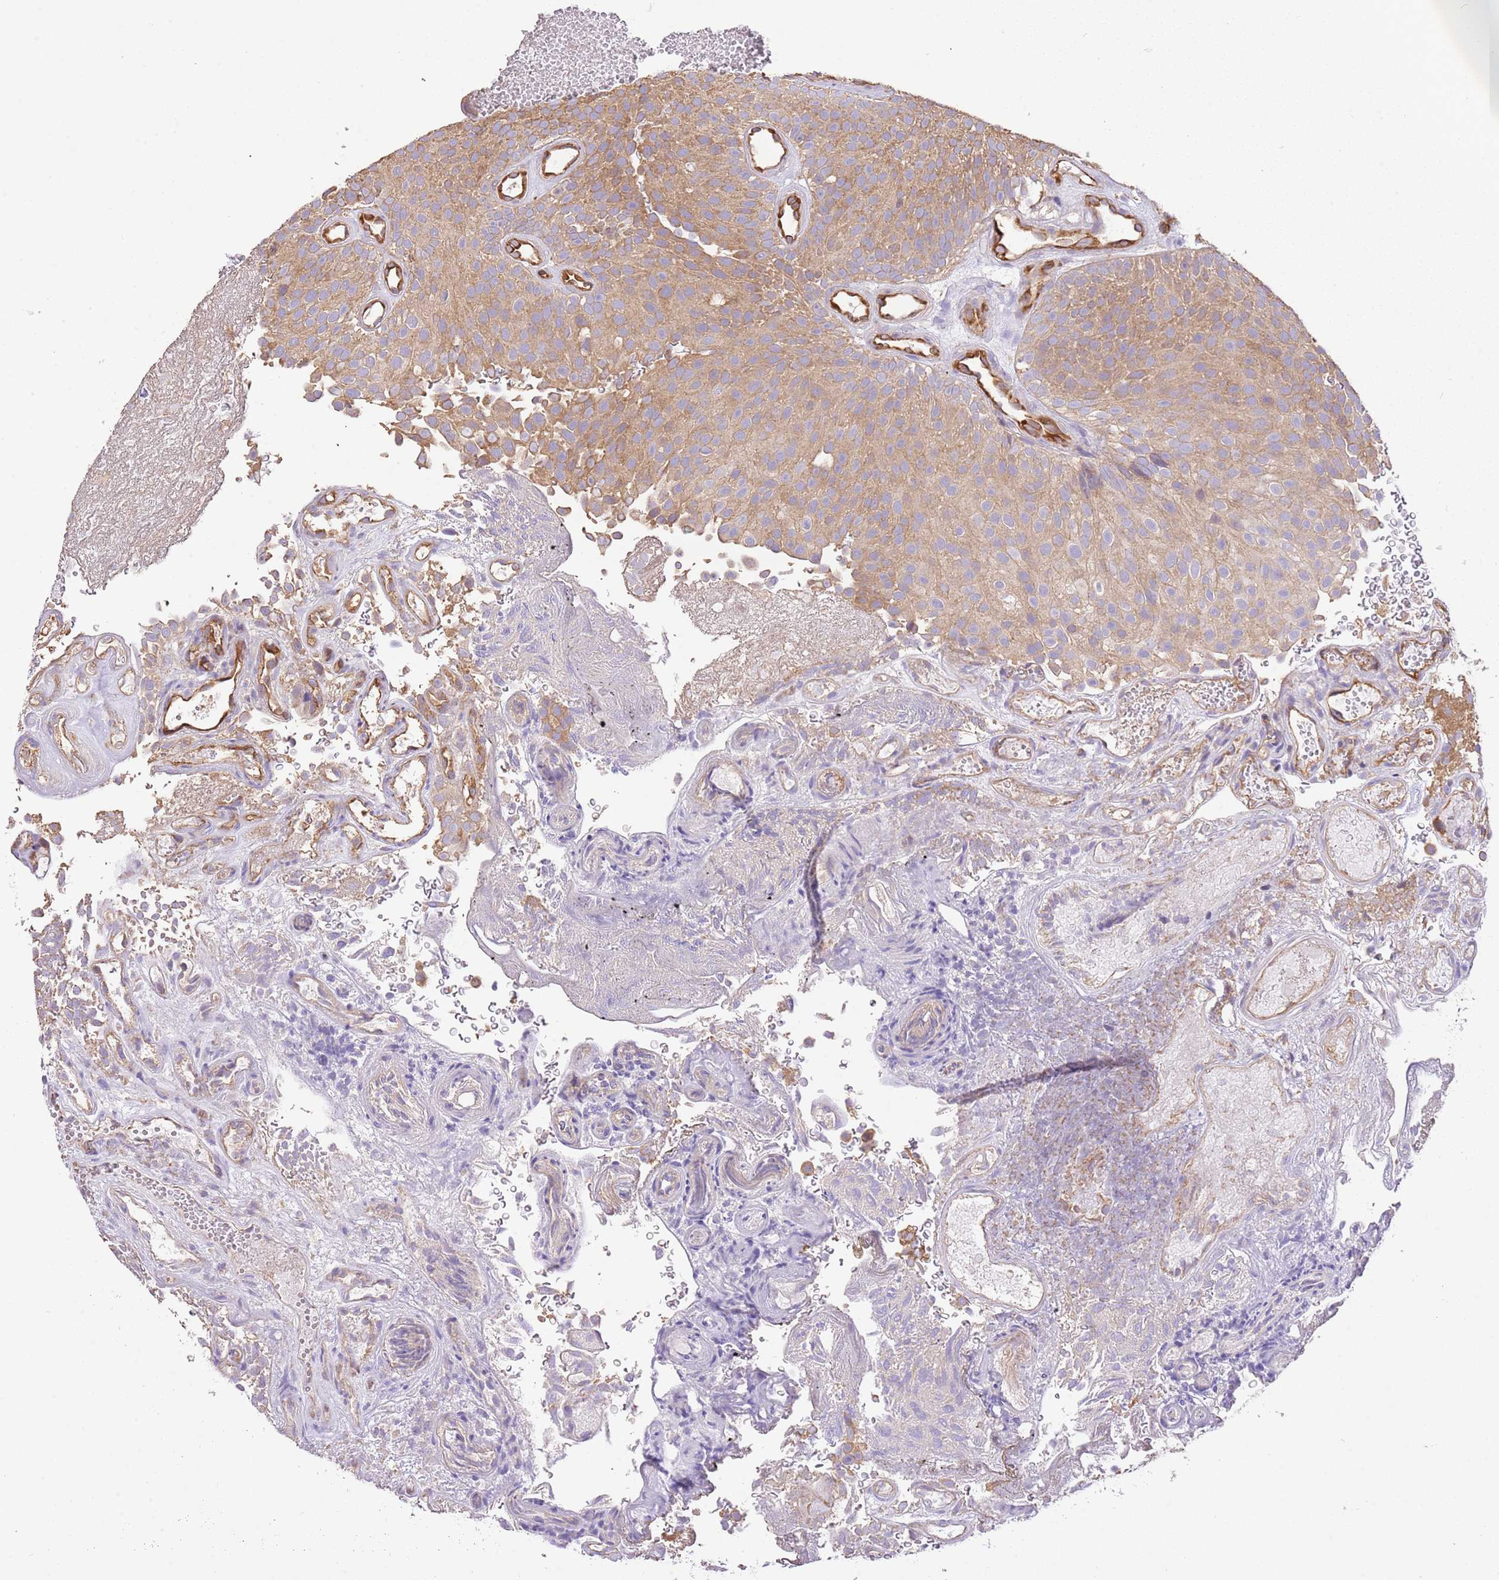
{"staining": {"intensity": "moderate", "quantity": ">75%", "location": "cytoplasmic/membranous"}, "tissue": "urothelial cancer", "cell_type": "Tumor cells", "image_type": "cancer", "snomed": [{"axis": "morphology", "description": "Urothelial carcinoma, Low grade"}, {"axis": "topography", "description": "Urinary bladder"}], "caption": "This is an image of immunohistochemistry staining of urothelial cancer, which shows moderate expression in the cytoplasmic/membranous of tumor cells.", "gene": "DOCK9", "patient": {"sex": "male", "age": 78}}